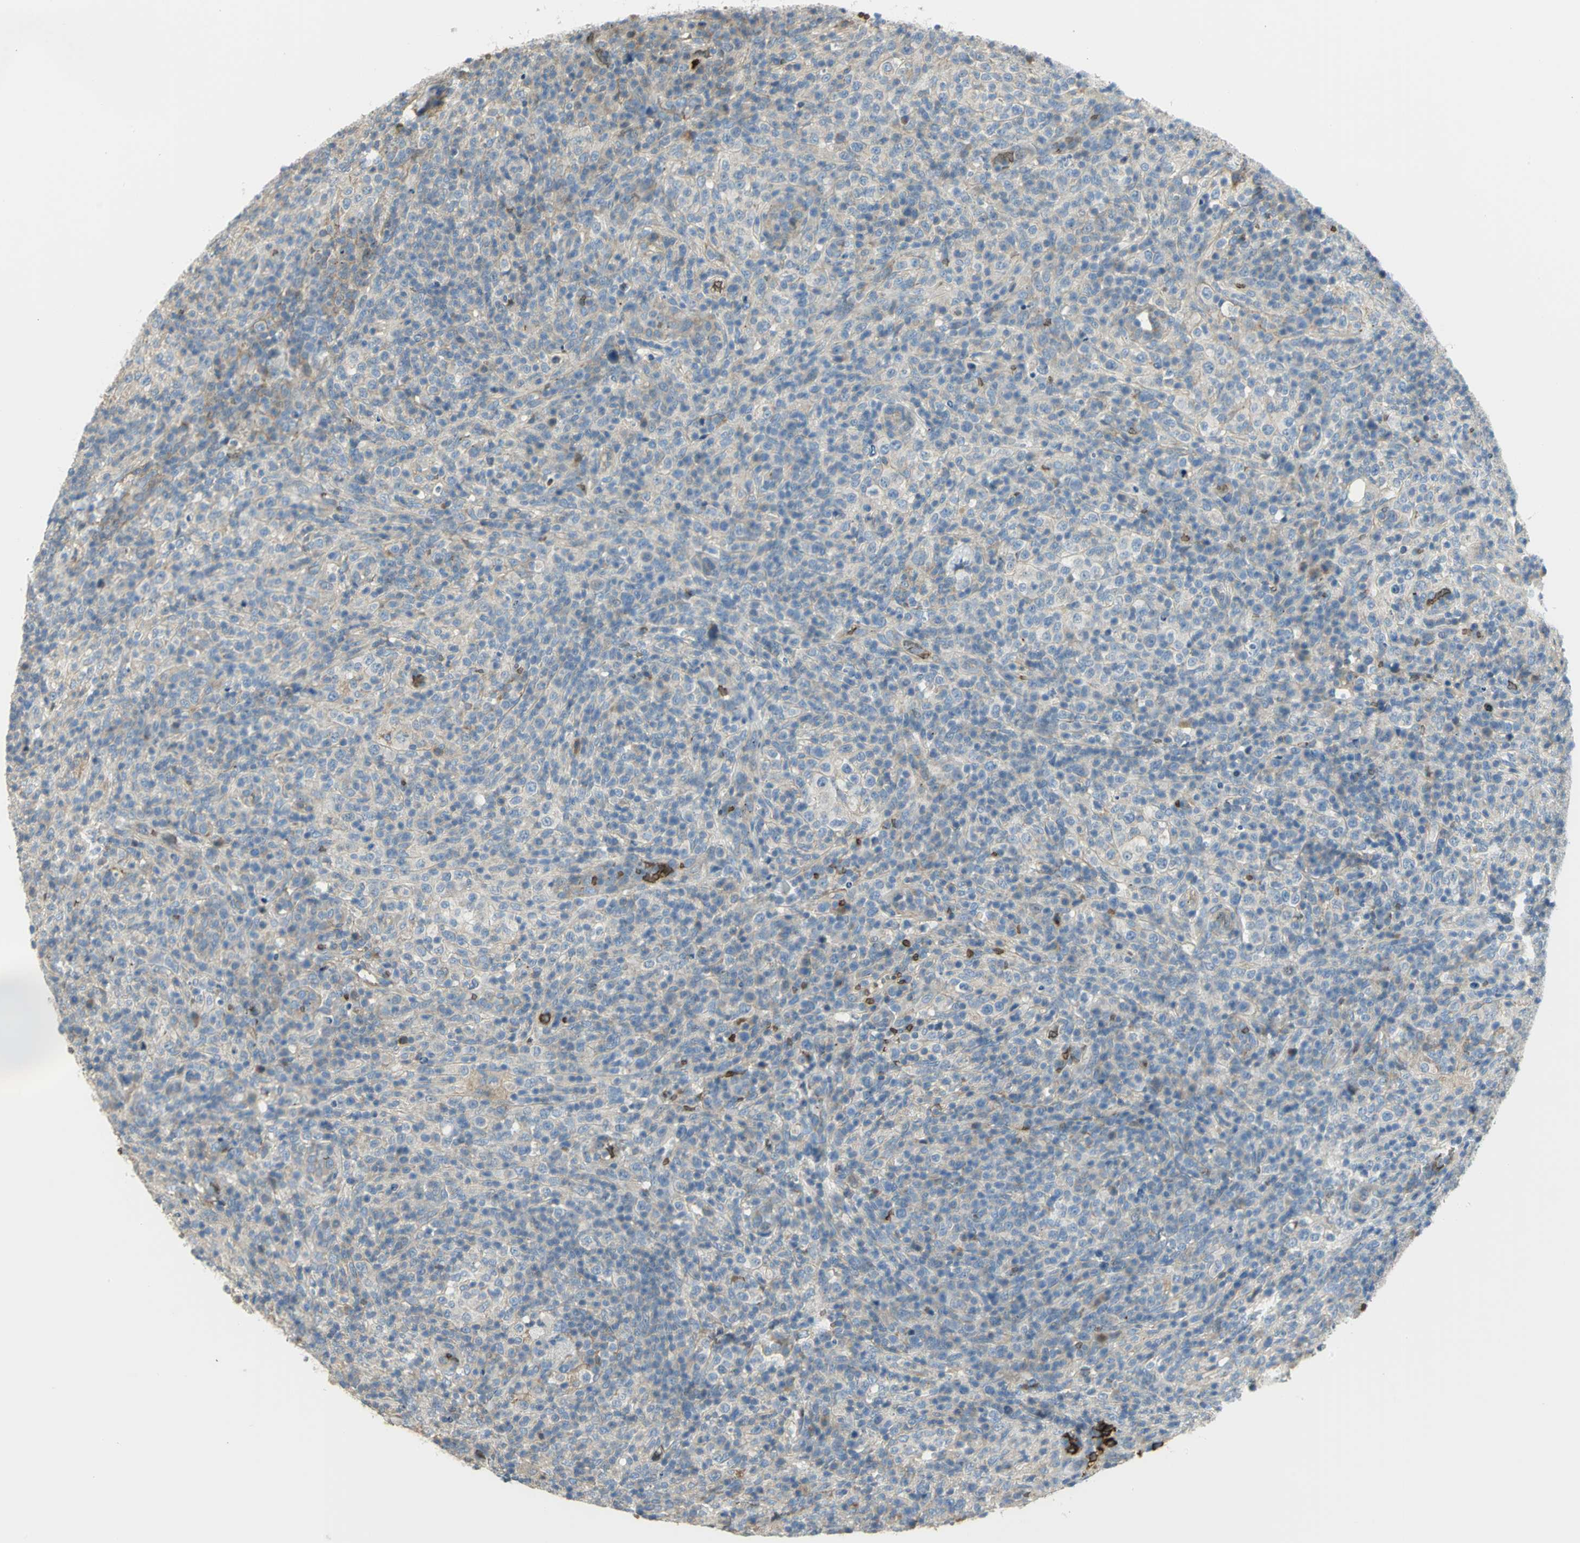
{"staining": {"intensity": "negative", "quantity": "none", "location": "none"}, "tissue": "lymphoma", "cell_type": "Tumor cells", "image_type": "cancer", "snomed": [{"axis": "morphology", "description": "Malignant lymphoma, non-Hodgkin's type, High grade"}, {"axis": "topography", "description": "Lymph node"}], "caption": "Immunohistochemical staining of human malignant lymphoma, non-Hodgkin's type (high-grade) demonstrates no significant expression in tumor cells. The staining is performed using DAB (3,3'-diaminobenzidine) brown chromogen with nuclei counter-stained in using hematoxylin.", "gene": "ANK1", "patient": {"sex": "female", "age": 76}}